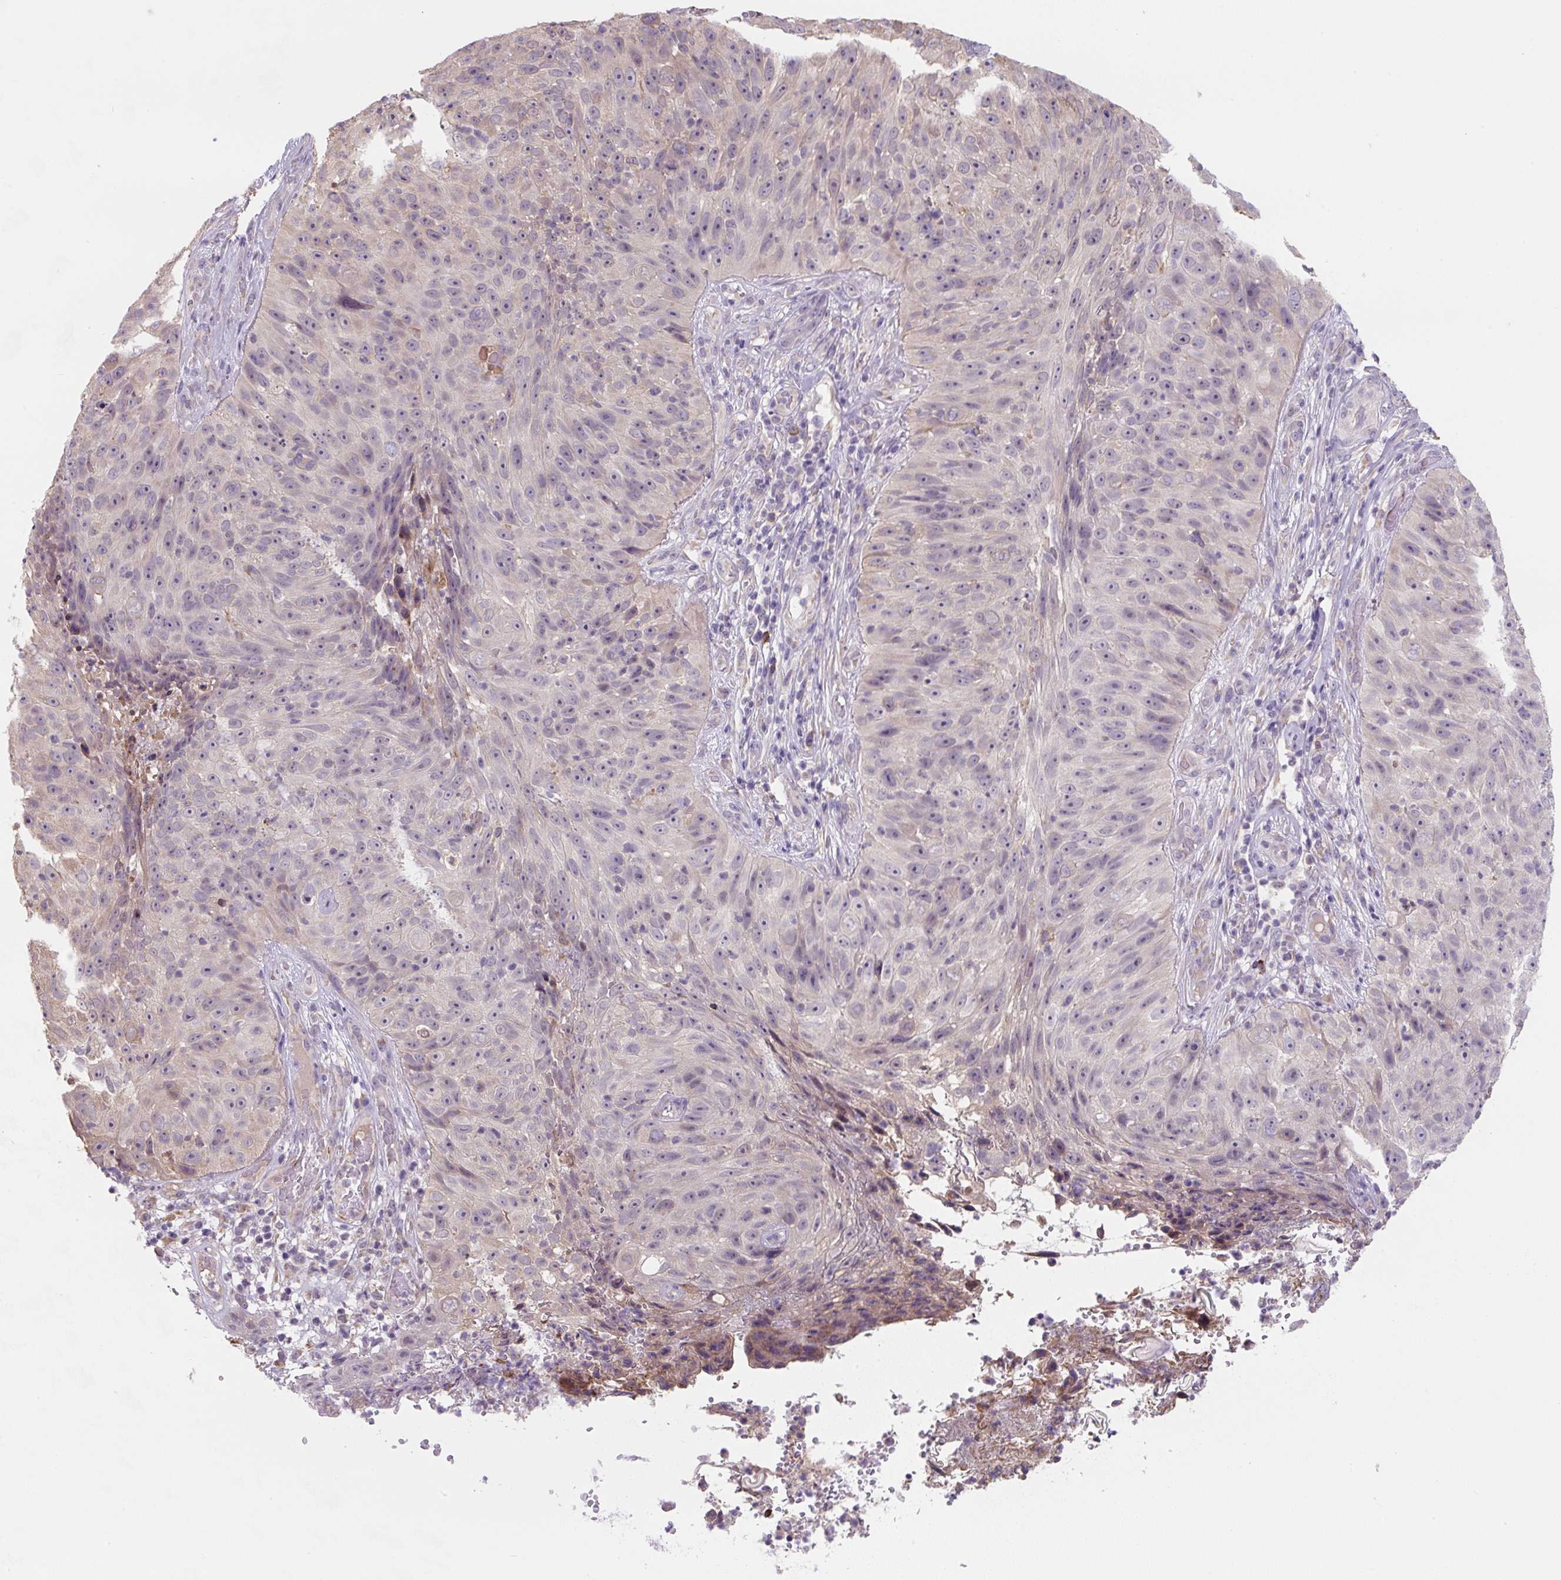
{"staining": {"intensity": "negative", "quantity": "none", "location": "none"}, "tissue": "skin cancer", "cell_type": "Tumor cells", "image_type": "cancer", "snomed": [{"axis": "morphology", "description": "Squamous cell carcinoma, NOS"}, {"axis": "topography", "description": "Skin"}], "caption": "IHC of human skin cancer (squamous cell carcinoma) displays no staining in tumor cells. The staining was performed using DAB (3,3'-diaminobenzidine) to visualize the protein expression in brown, while the nuclei were stained in blue with hematoxylin (Magnification: 20x).", "gene": "FZD5", "patient": {"sex": "female", "age": 87}}